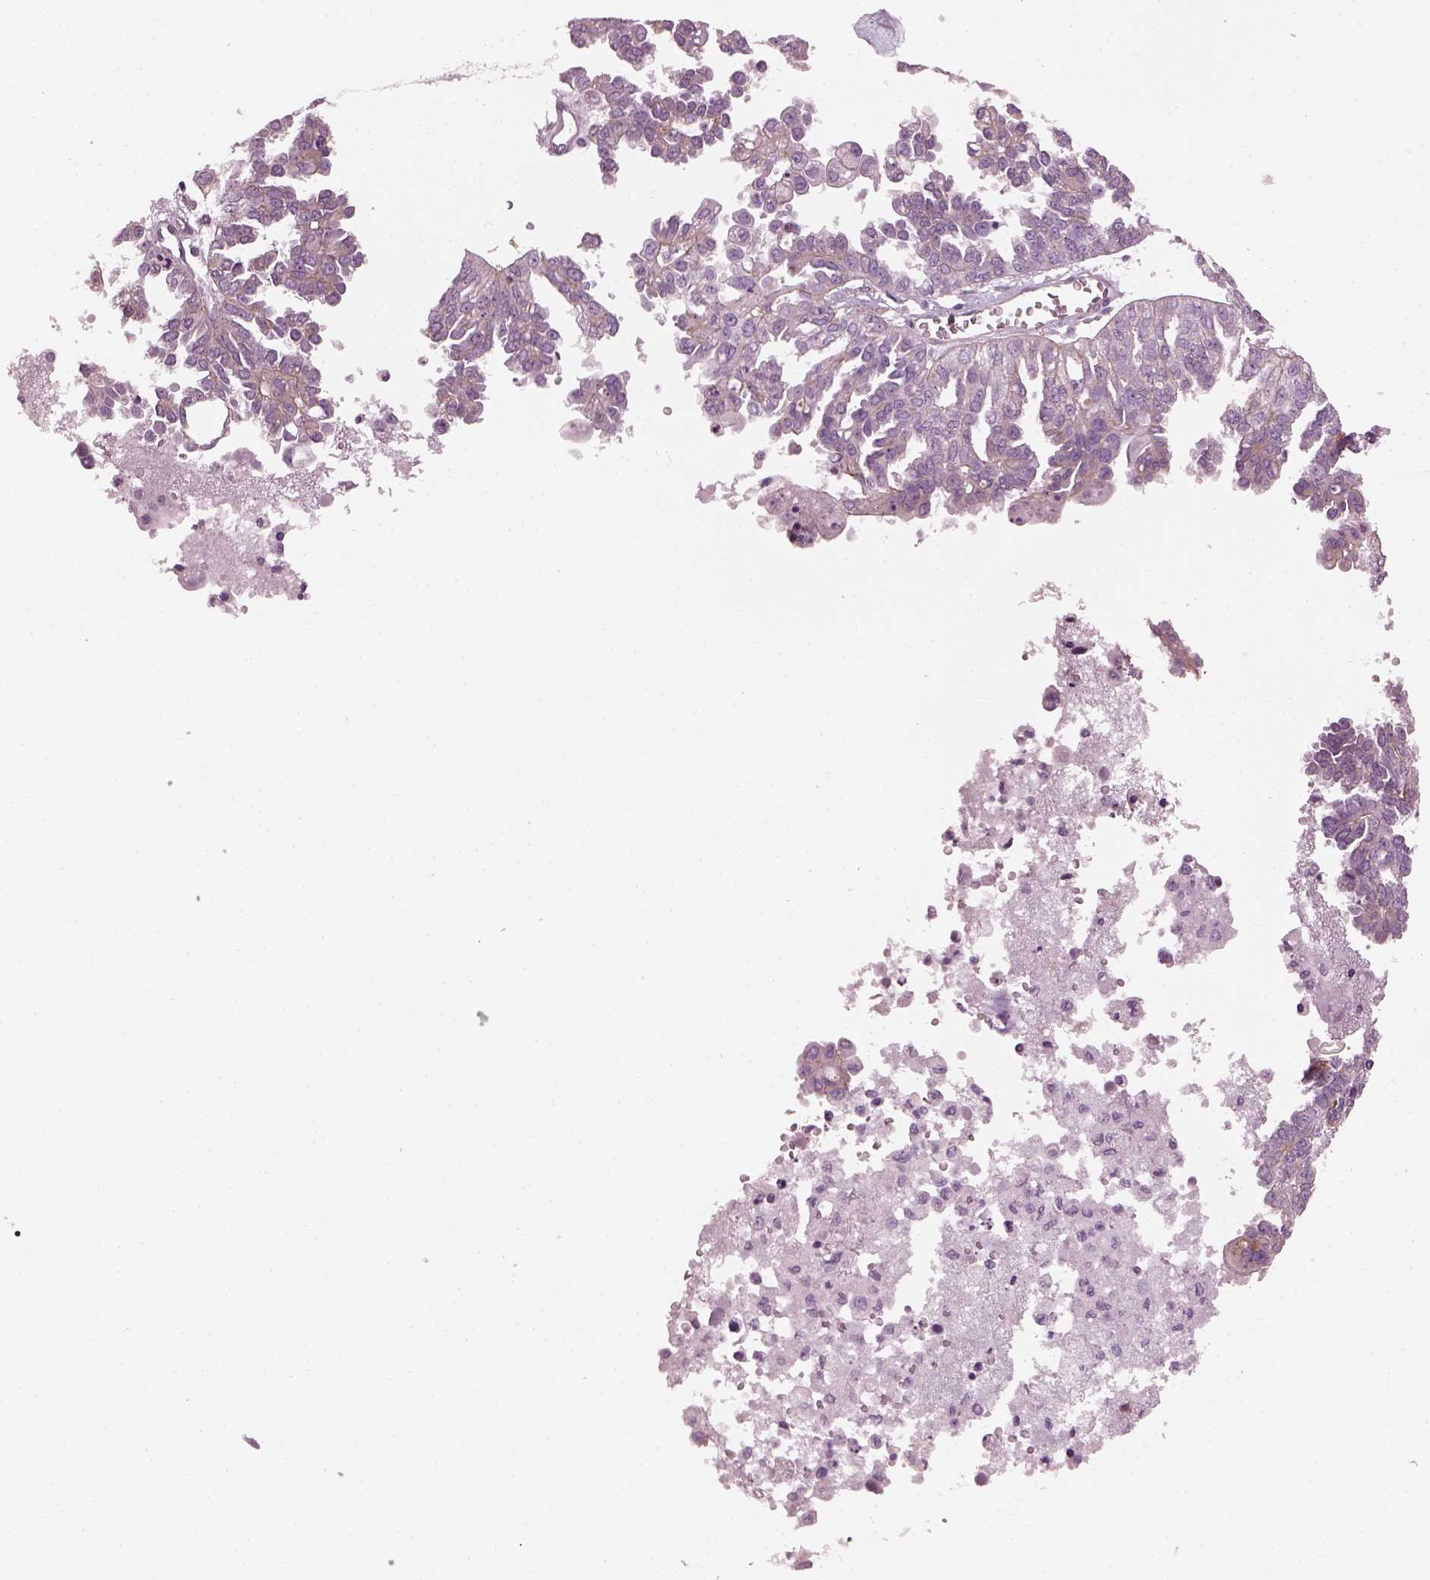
{"staining": {"intensity": "negative", "quantity": "none", "location": "none"}, "tissue": "ovarian cancer", "cell_type": "Tumor cells", "image_type": "cancer", "snomed": [{"axis": "morphology", "description": "Cystadenocarcinoma, serous, NOS"}, {"axis": "topography", "description": "Ovary"}], "caption": "The histopathology image demonstrates no significant staining in tumor cells of serous cystadenocarcinoma (ovarian). (DAB immunohistochemistry visualized using brightfield microscopy, high magnification).", "gene": "BFSP1", "patient": {"sex": "female", "age": 53}}